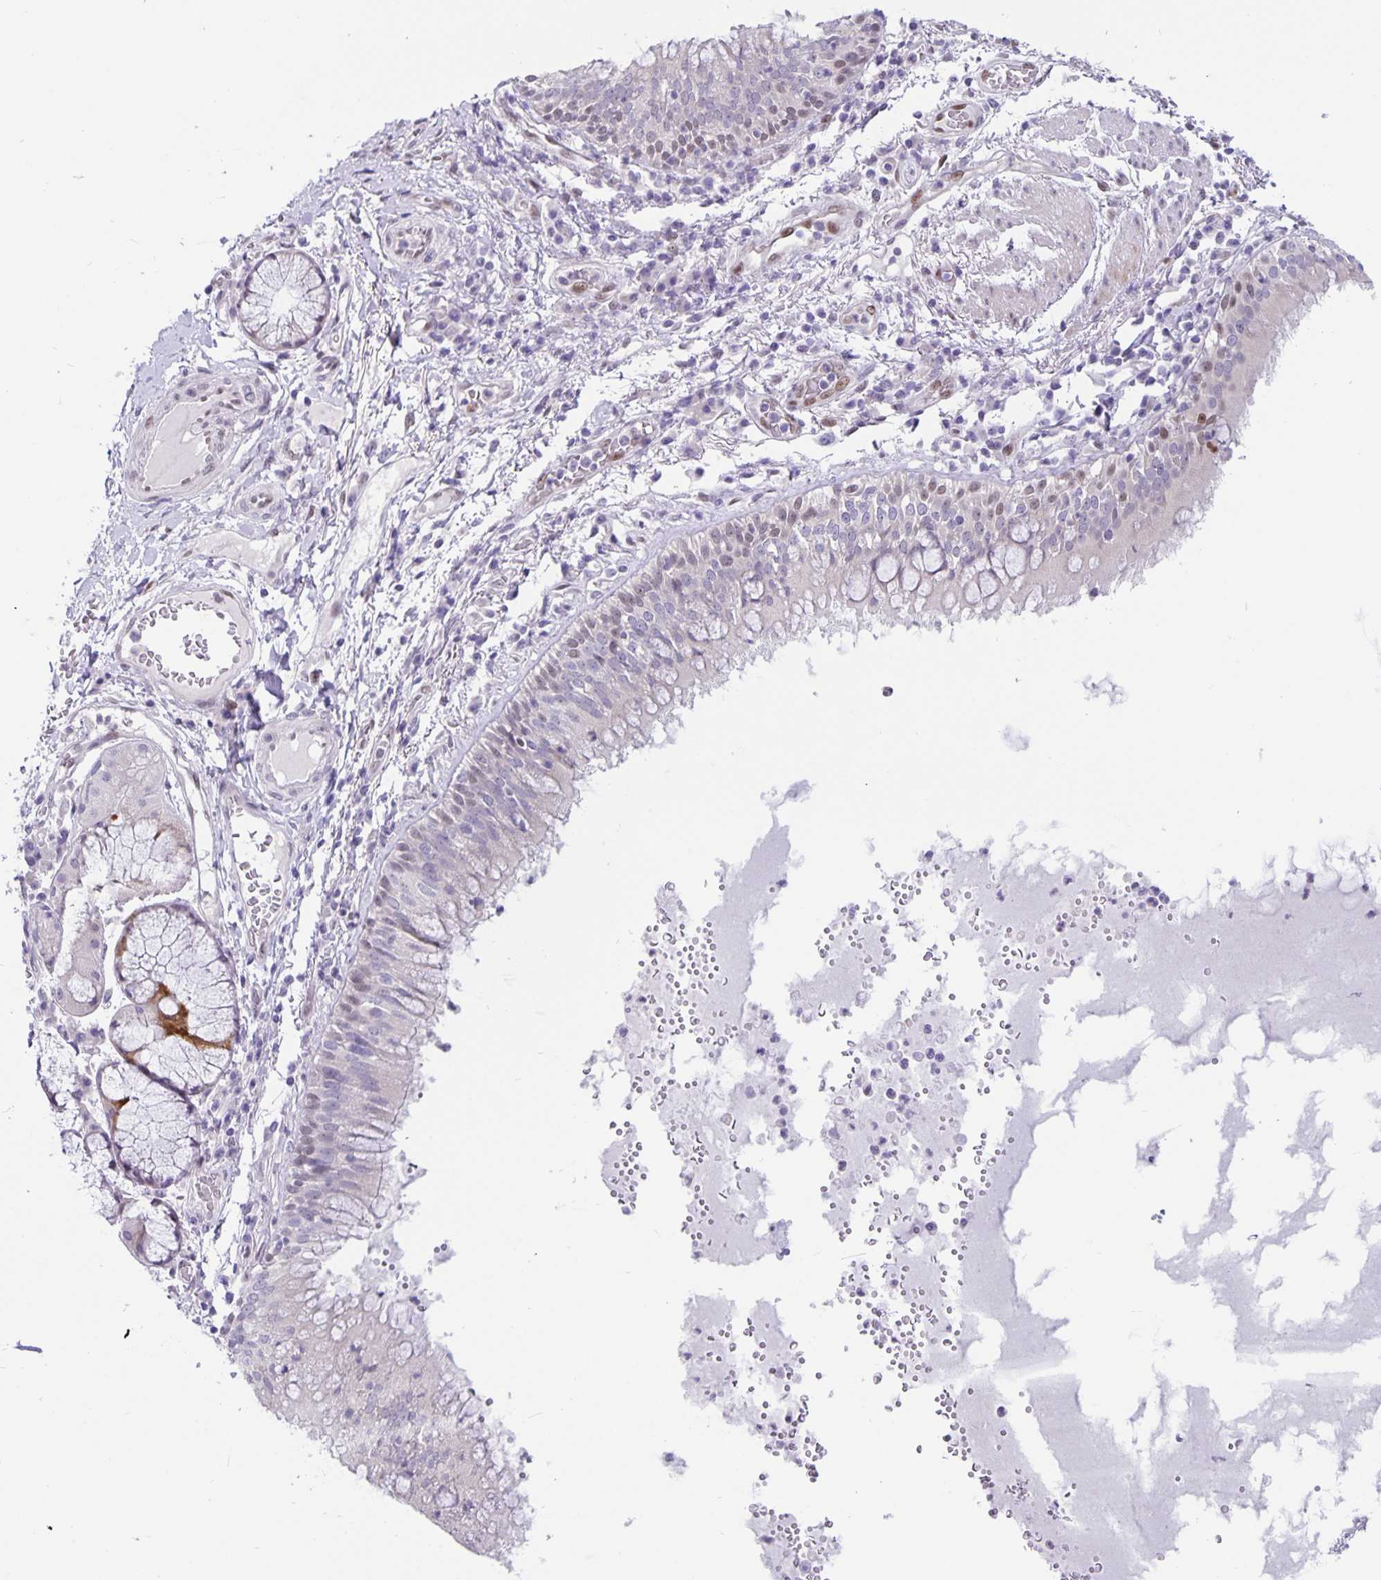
{"staining": {"intensity": "weak", "quantity": "<25%", "location": "nuclear"}, "tissue": "bronchus", "cell_type": "Respiratory epithelial cells", "image_type": "normal", "snomed": [{"axis": "morphology", "description": "Normal tissue, NOS"}, {"axis": "topography", "description": "Cartilage tissue"}, {"axis": "topography", "description": "Bronchus"}], "caption": "This is an immunohistochemistry micrograph of unremarkable human bronchus. There is no staining in respiratory epithelial cells.", "gene": "FOSL2", "patient": {"sex": "male", "age": 56}}